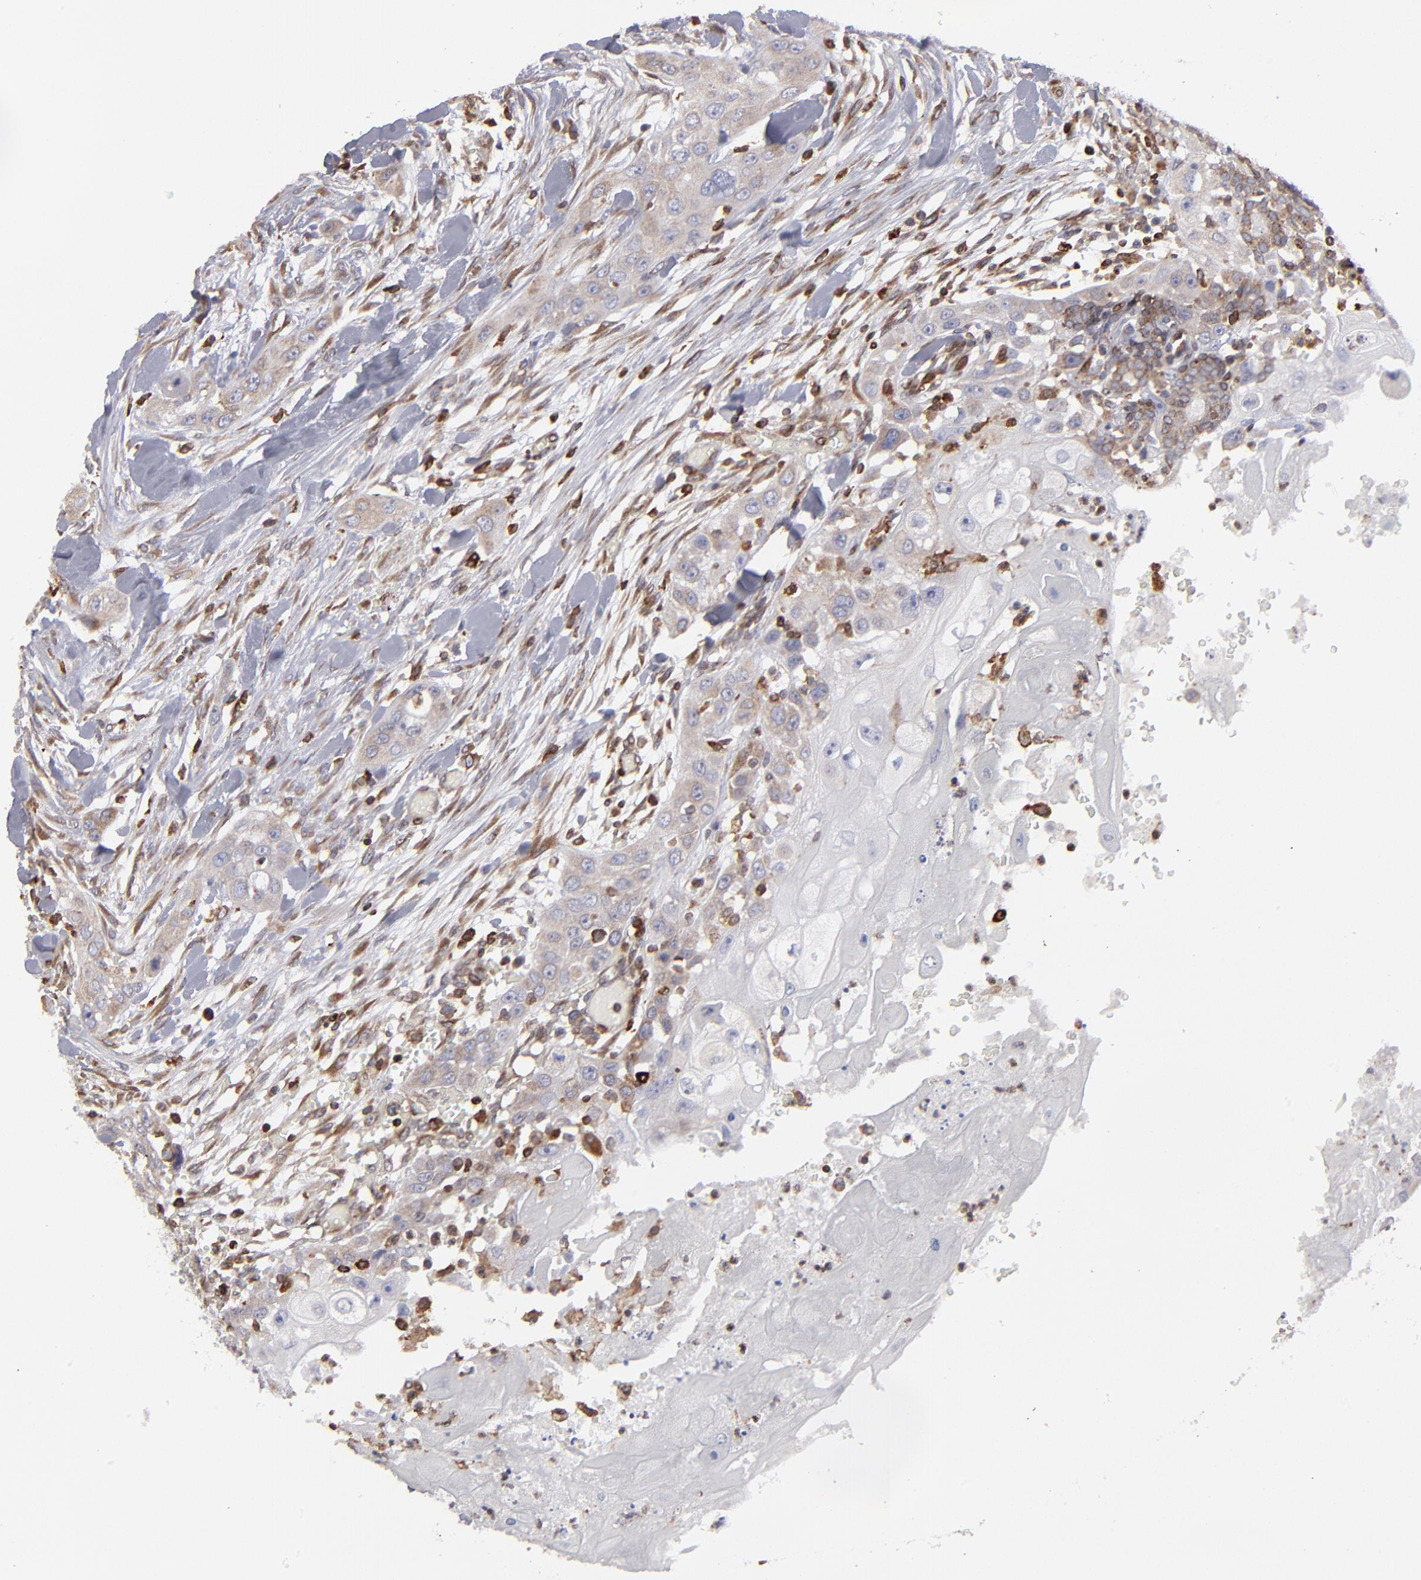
{"staining": {"intensity": "moderate", "quantity": "25%-75%", "location": "cytoplasmic/membranous"}, "tissue": "head and neck cancer", "cell_type": "Tumor cells", "image_type": "cancer", "snomed": [{"axis": "morphology", "description": "Neoplasm, malignant, NOS"}, {"axis": "topography", "description": "Salivary gland"}, {"axis": "topography", "description": "Head-Neck"}], "caption": "Protein staining of neoplasm (malignant) (head and neck) tissue demonstrates moderate cytoplasmic/membranous expression in approximately 25%-75% of tumor cells. Using DAB (brown) and hematoxylin (blue) stains, captured at high magnification using brightfield microscopy.", "gene": "TMX1", "patient": {"sex": "male", "age": 43}}